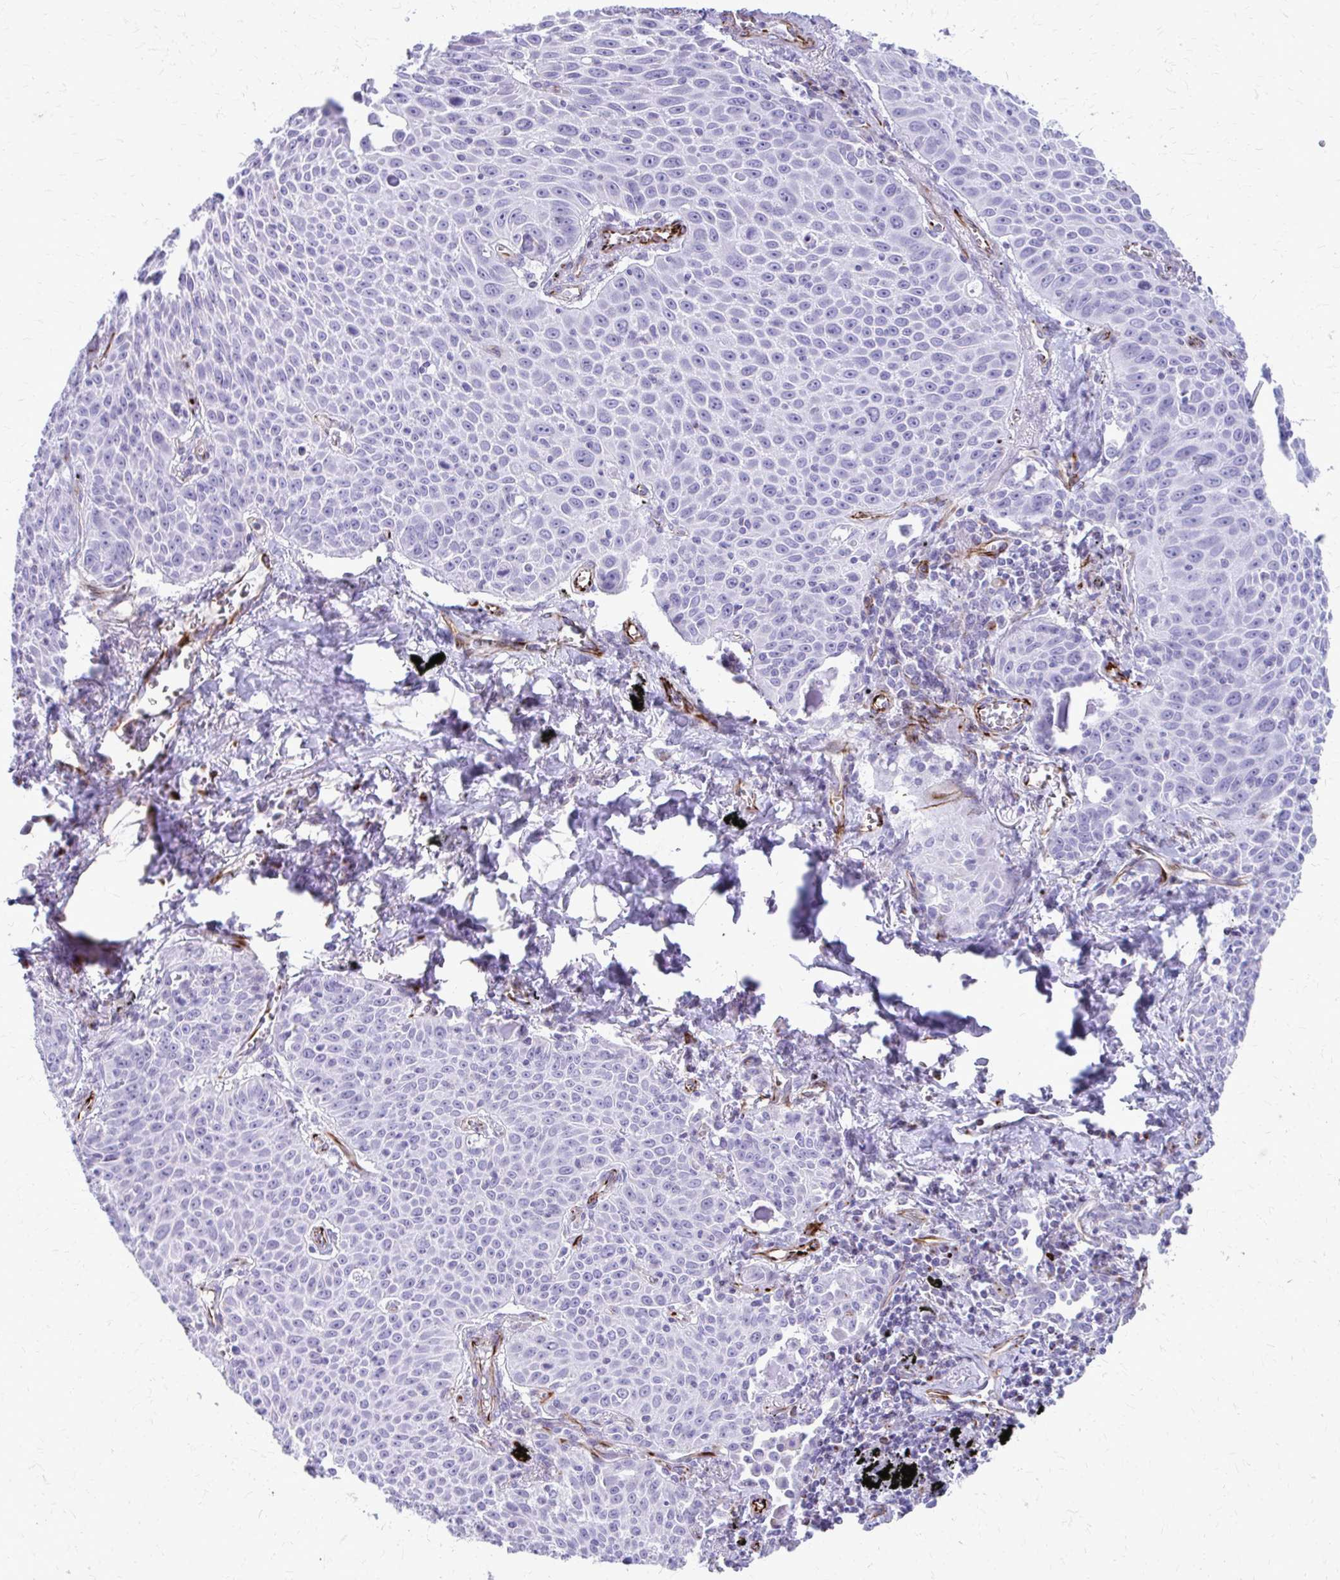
{"staining": {"intensity": "negative", "quantity": "none", "location": "none"}, "tissue": "lung cancer", "cell_type": "Tumor cells", "image_type": "cancer", "snomed": [{"axis": "morphology", "description": "Squamous cell carcinoma, NOS"}, {"axis": "morphology", "description": "Squamous cell carcinoma, metastatic, NOS"}, {"axis": "topography", "description": "Lymph node"}, {"axis": "topography", "description": "Lung"}], "caption": "Immunohistochemistry (IHC) photomicrograph of neoplastic tissue: human lung cancer stained with DAB (3,3'-diaminobenzidine) demonstrates no significant protein positivity in tumor cells.", "gene": "TRIM6", "patient": {"sex": "female", "age": 62}}